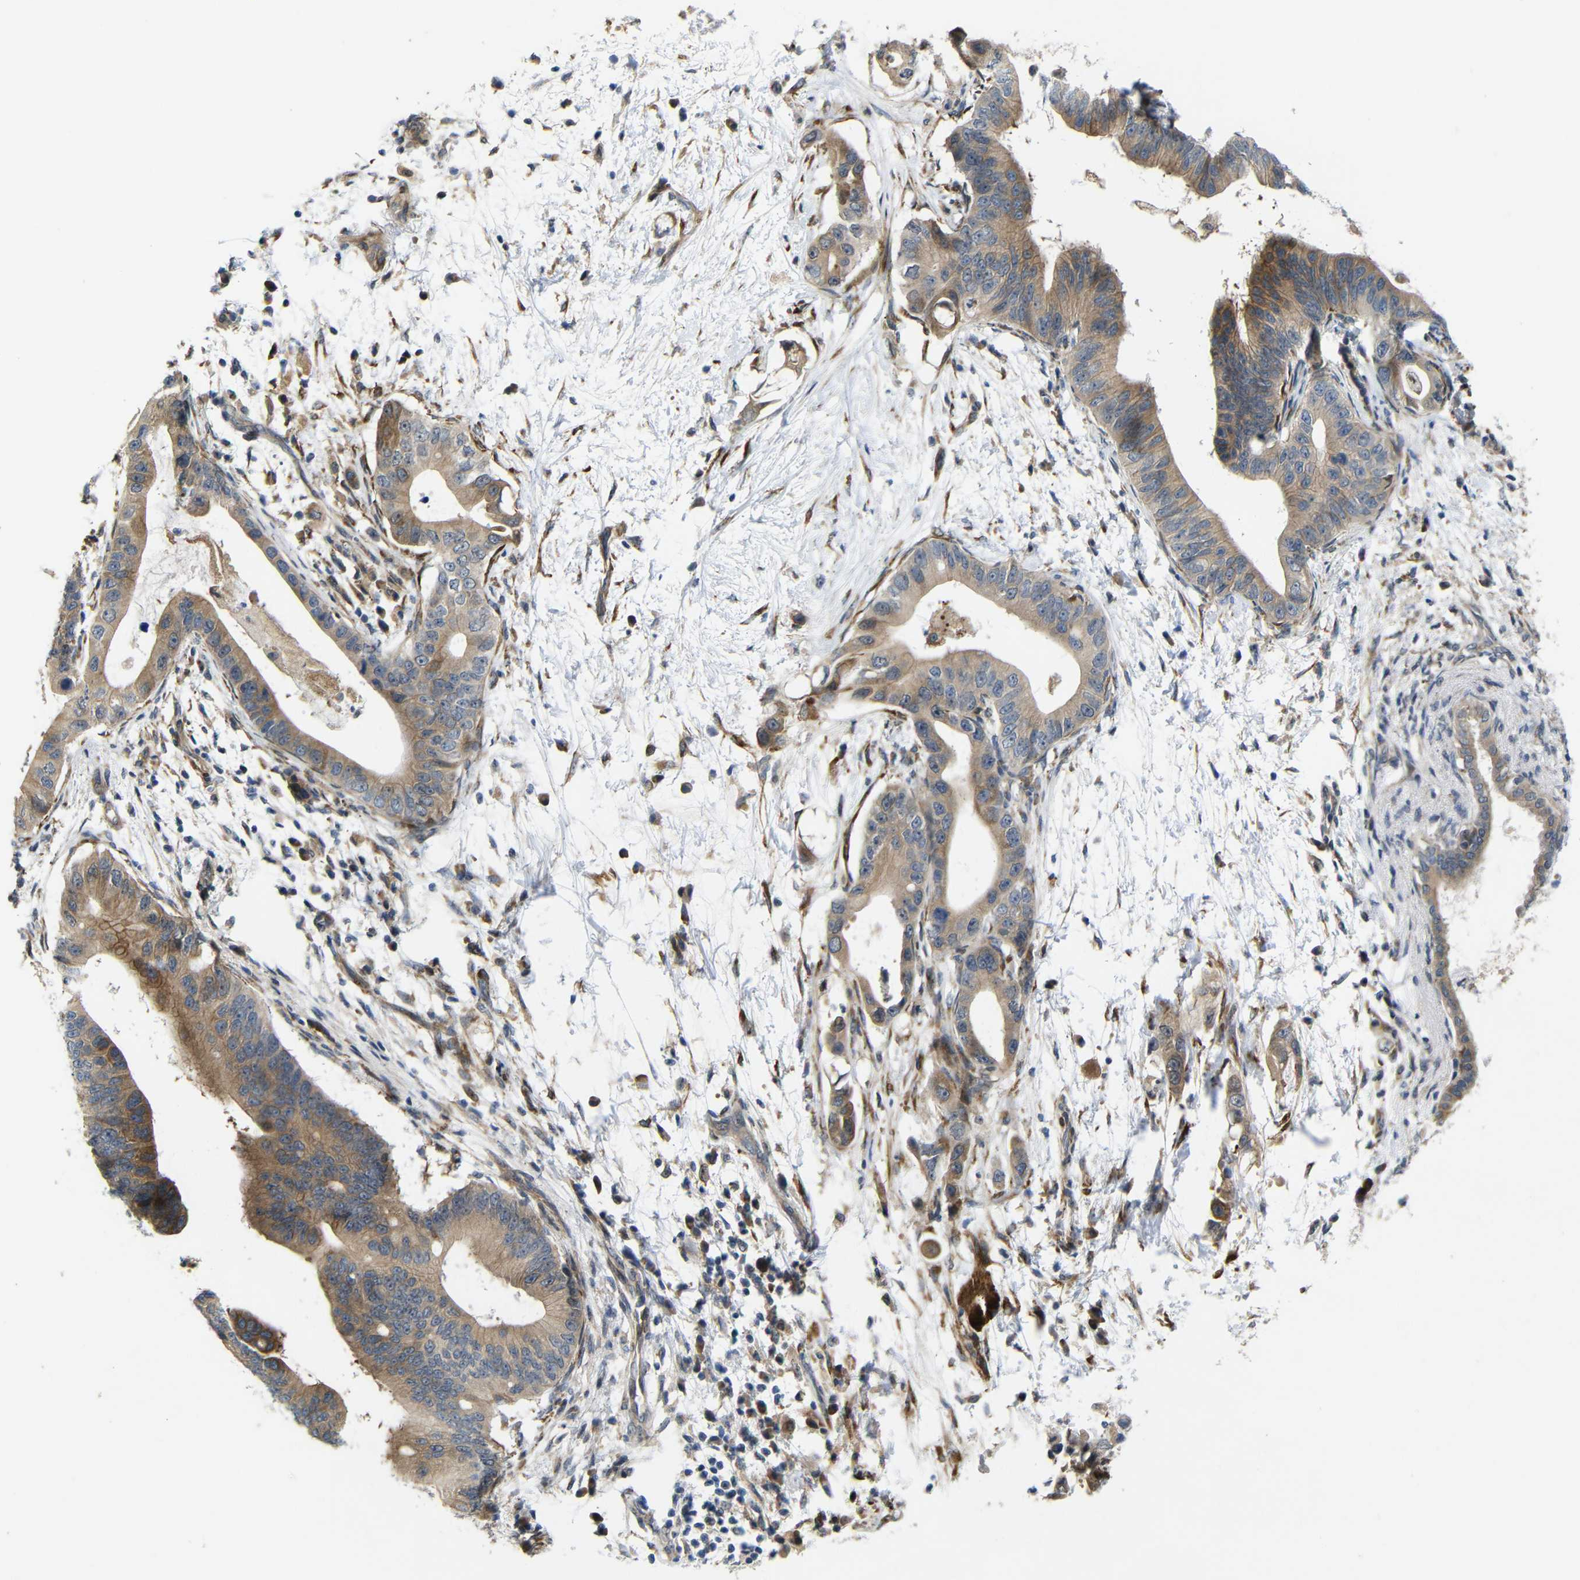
{"staining": {"intensity": "moderate", "quantity": ">75%", "location": "cytoplasmic/membranous"}, "tissue": "pancreatic cancer", "cell_type": "Tumor cells", "image_type": "cancer", "snomed": [{"axis": "morphology", "description": "Adenocarcinoma, NOS"}, {"axis": "topography", "description": "Pancreas"}], "caption": "Protein staining reveals moderate cytoplasmic/membranous staining in approximately >75% of tumor cells in pancreatic cancer. (DAB (3,3'-diaminobenzidine) IHC, brown staining for protein, blue staining for nuclei).", "gene": "P3H2", "patient": {"sex": "male", "age": 77}}